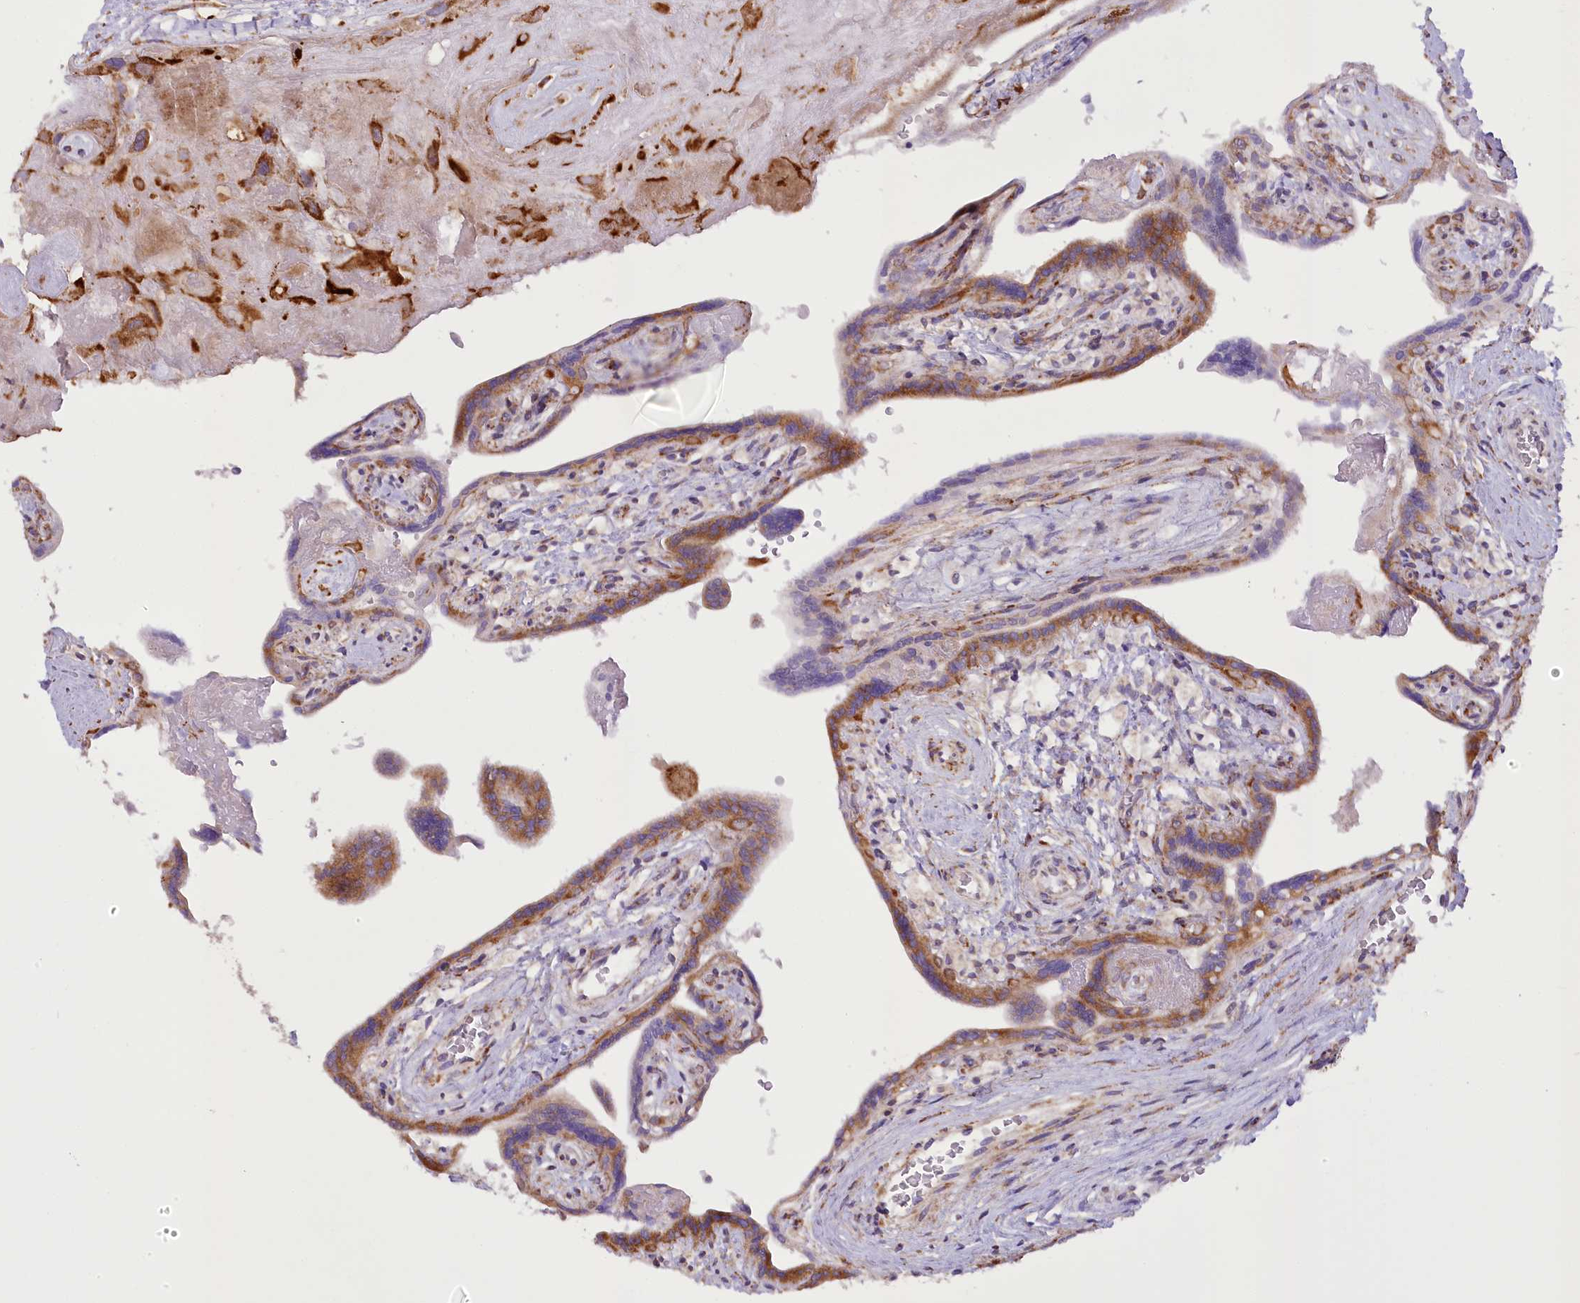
{"staining": {"intensity": "moderate", "quantity": ">75%", "location": "cytoplasmic/membranous"}, "tissue": "placenta", "cell_type": "Trophoblastic cells", "image_type": "normal", "snomed": [{"axis": "morphology", "description": "Normal tissue, NOS"}, {"axis": "topography", "description": "Placenta"}], "caption": "Trophoblastic cells show medium levels of moderate cytoplasmic/membranous positivity in approximately >75% of cells in benign human placenta. (Stains: DAB in brown, nuclei in blue, Microscopy: brightfield microscopy at high magnification).", "gene": "NCKAP5", "patient": {"sex": "female", "age": 37}}